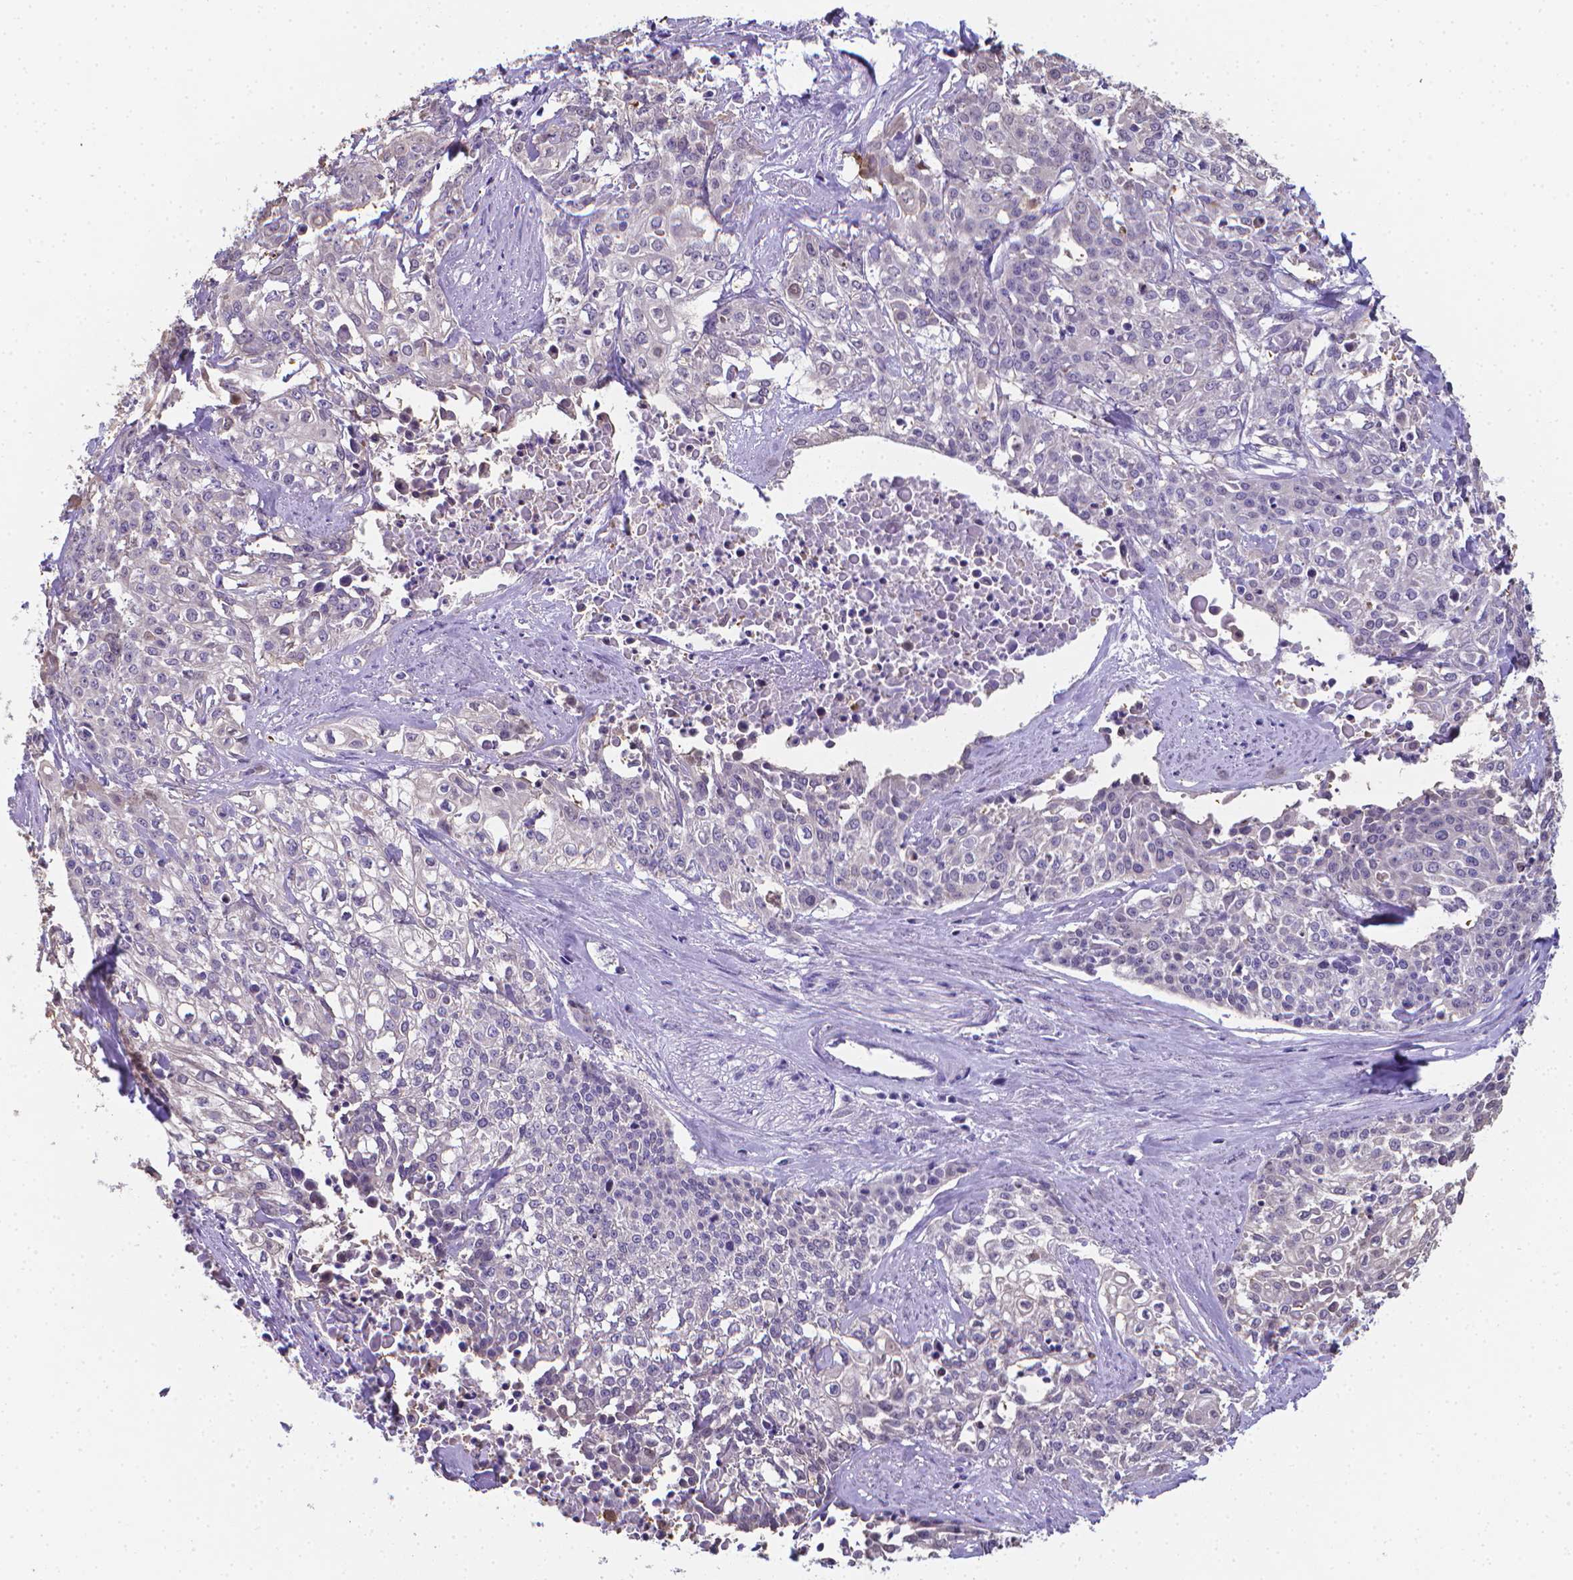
{"staining": {"intensity": "negative", "quantity": "none", "location": "none"}, "tissue": "cervical cancer", "cell_type": "Tumor cells", "image_type": "cancer", "snomed": [{"axis": "morphology", "description": "Squamous cell carcinoma, NOS"}, {"axis": "topography", "description": "Cervix"}], "caption": "Cervical cancer (squamous cell carcinoma) was stained to show a protein in brown. There is no significant positivity in tumor cells.", "gene": "LRRC73", "patient": {"sex": "female", "age": 39}}